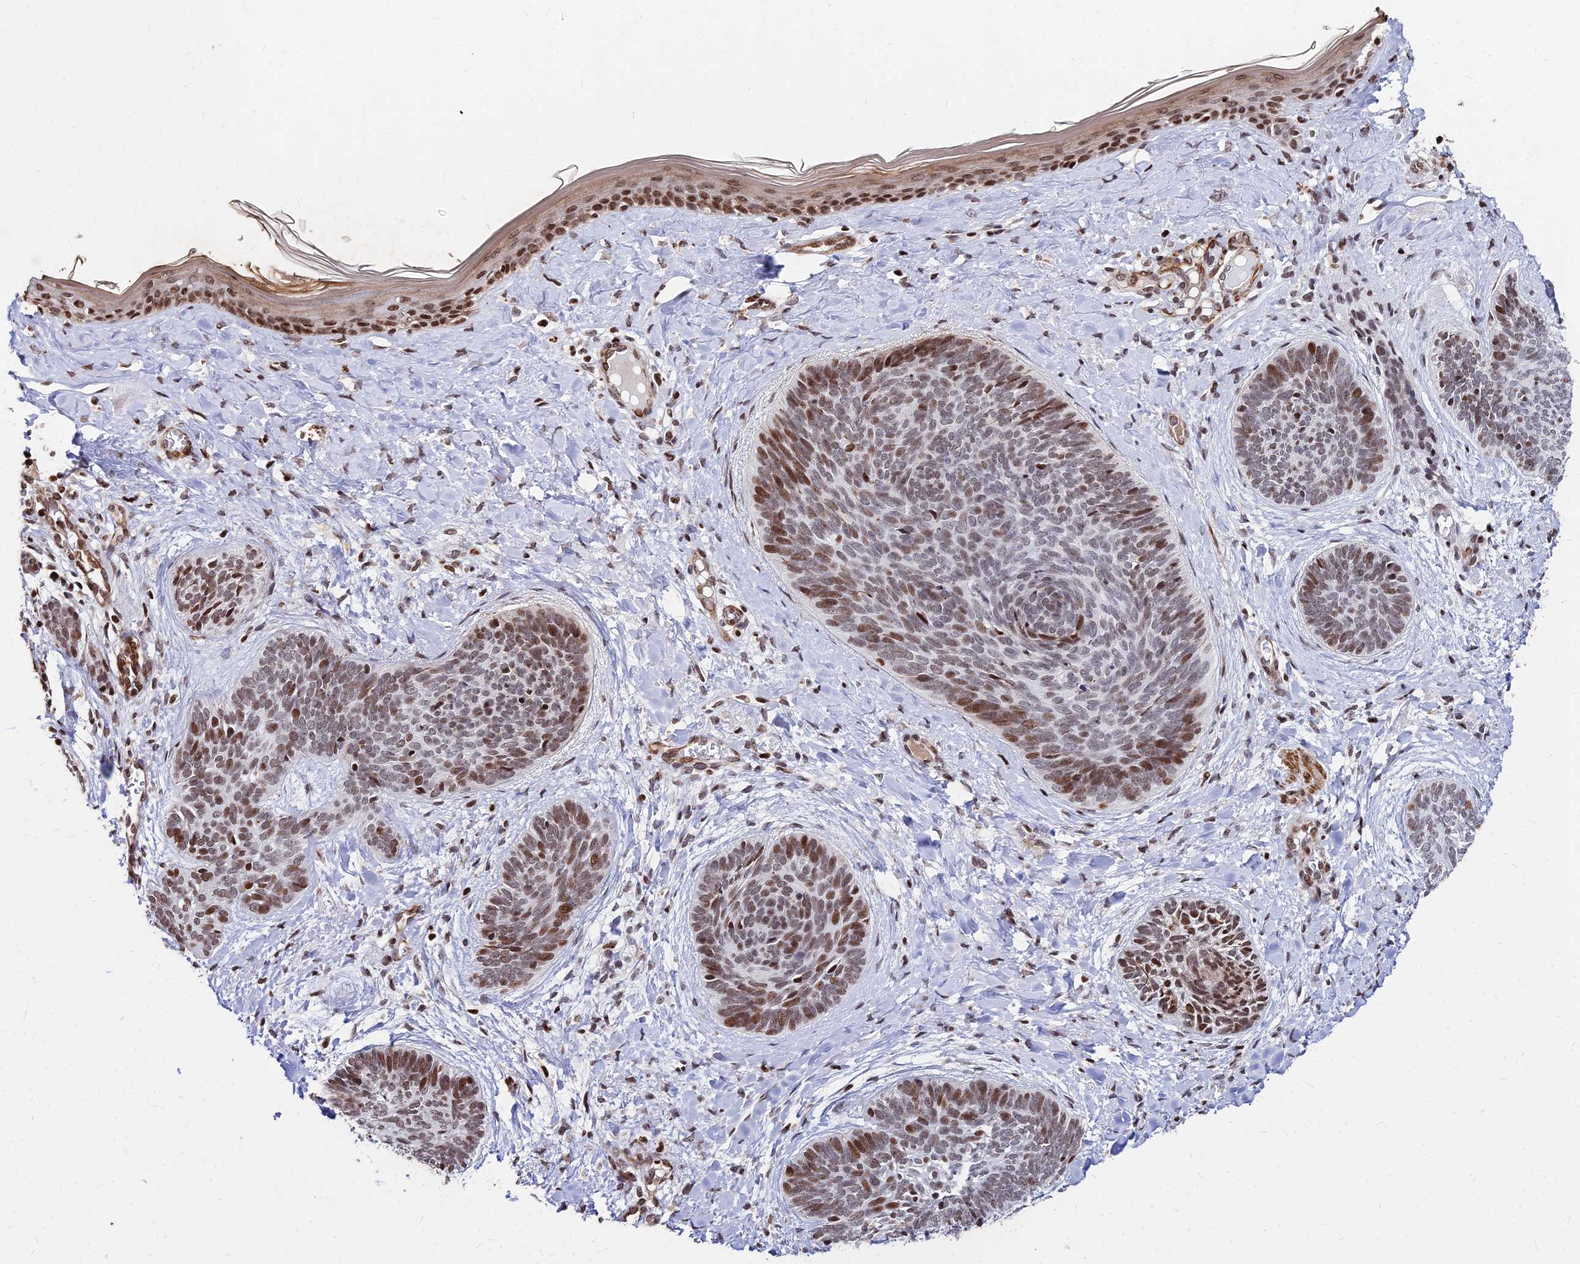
{"staining": {"intensity": "moderate", "quantity": ">75%", "location": "nuclear"}, "tissue": "skin cancer", "cell_type": "Tumor cells", "image_type": "cancer", "snomed": [{"axis": "morphology", "description": "Basal cell carcinoma"}, {"axis": "topography", "description": "Skin"}], "caption": "An image of human skin cancer (basal cell carcinoma) stained for a protein displays moderate nuclear brown staining in tumor cells.", "gene": "NYAP2", "patient": {"sex": "female", "age": 81}}